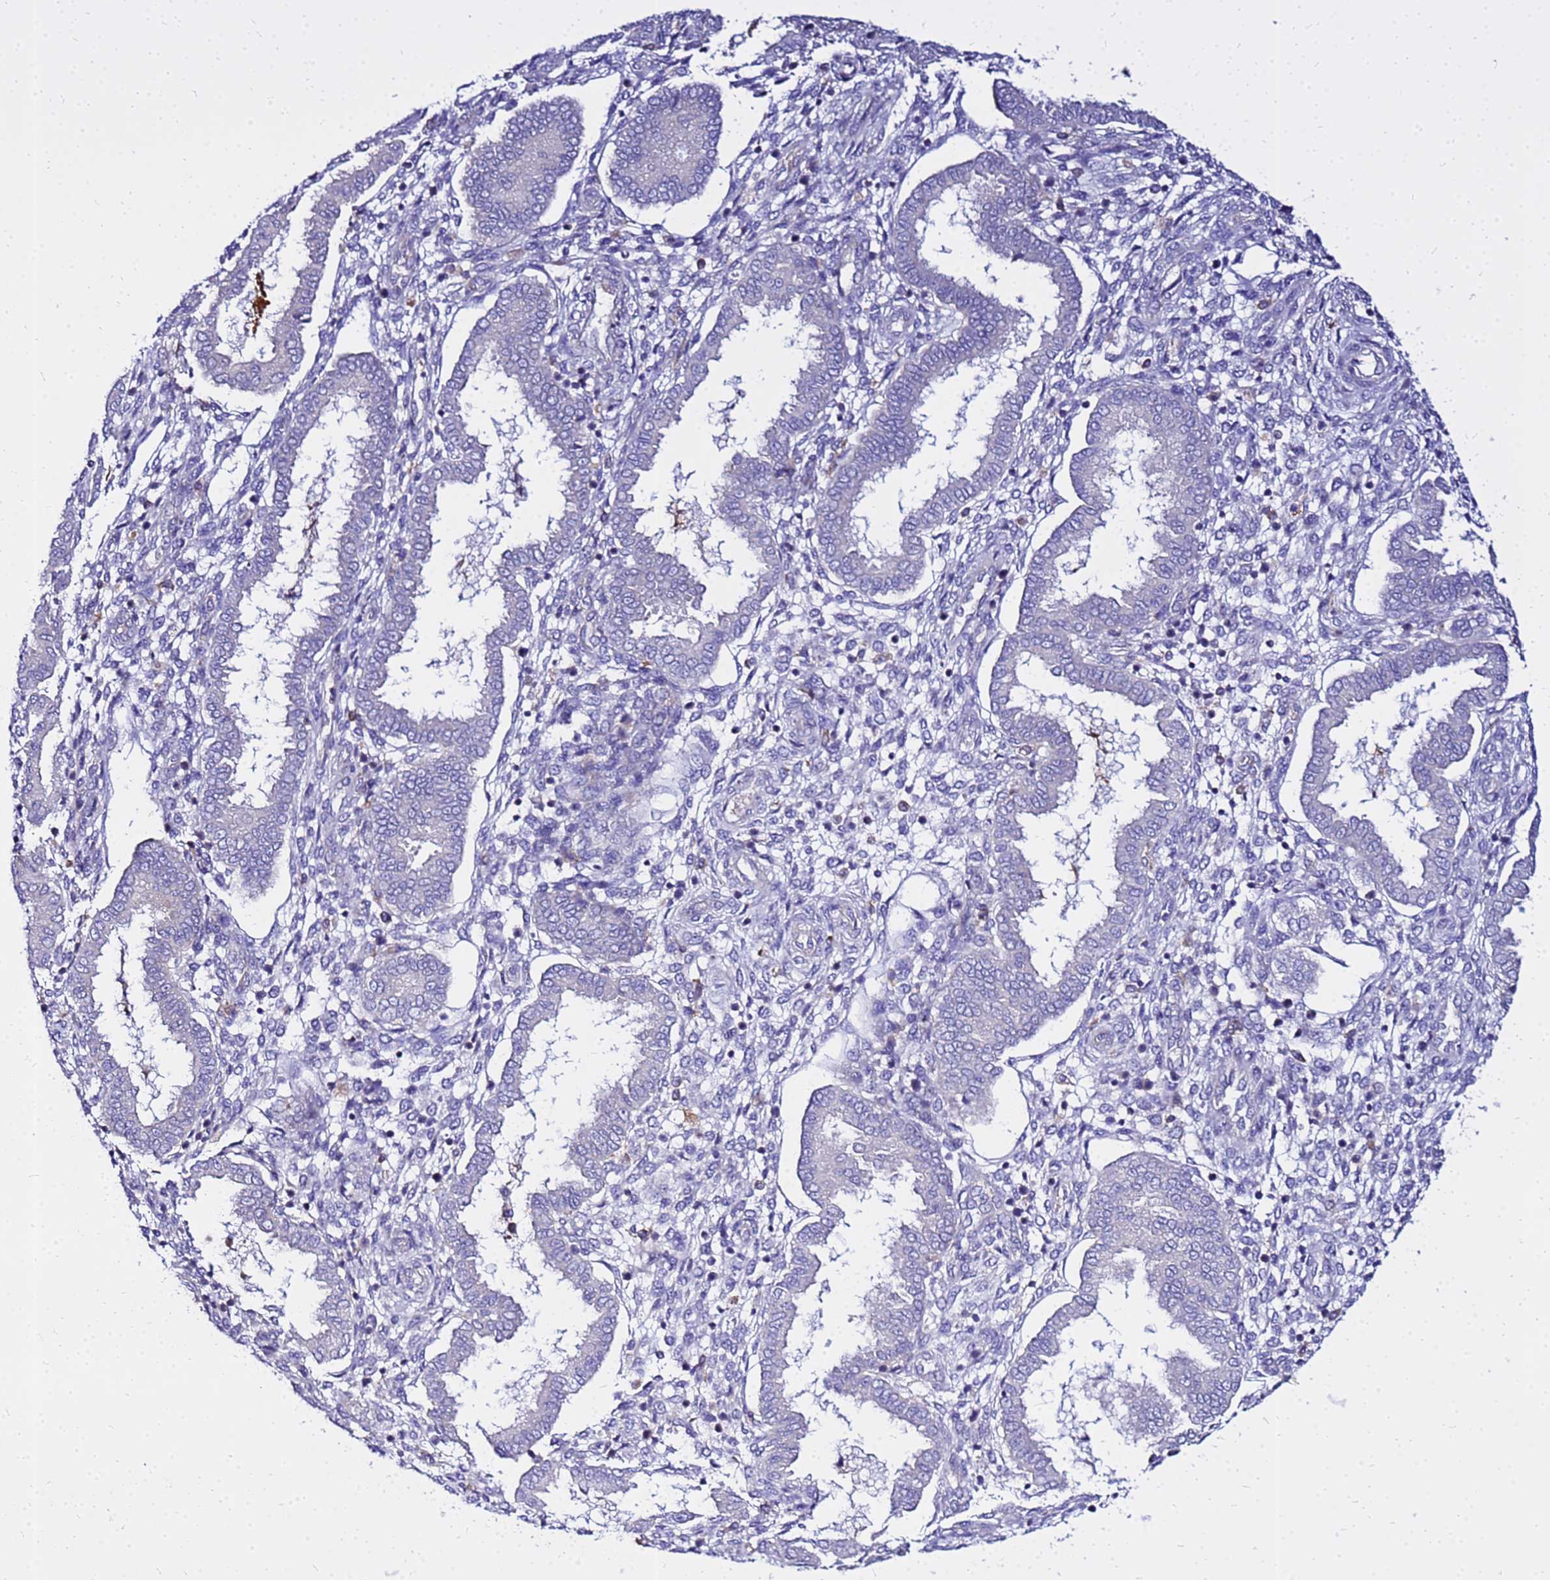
{"staining": {"intensity": "negative", "quantity": "none", "location": "none"}, "tissue": "endometrium", "cell_type": "Cells in endometrial stroma", "image_type": "normal", "snomed": [{"axis": "morphology", "description": "Normal tissue, NOS"}, {"axis": "topography", "description": "Endometrium"}], "caption": "An IHC histopathology image of benign endometrium is shown. There is no staining in cells in endometrial stroma of endometrium.", "gene": "HERC5", "patient": {"sex": "female", "age": 24}}